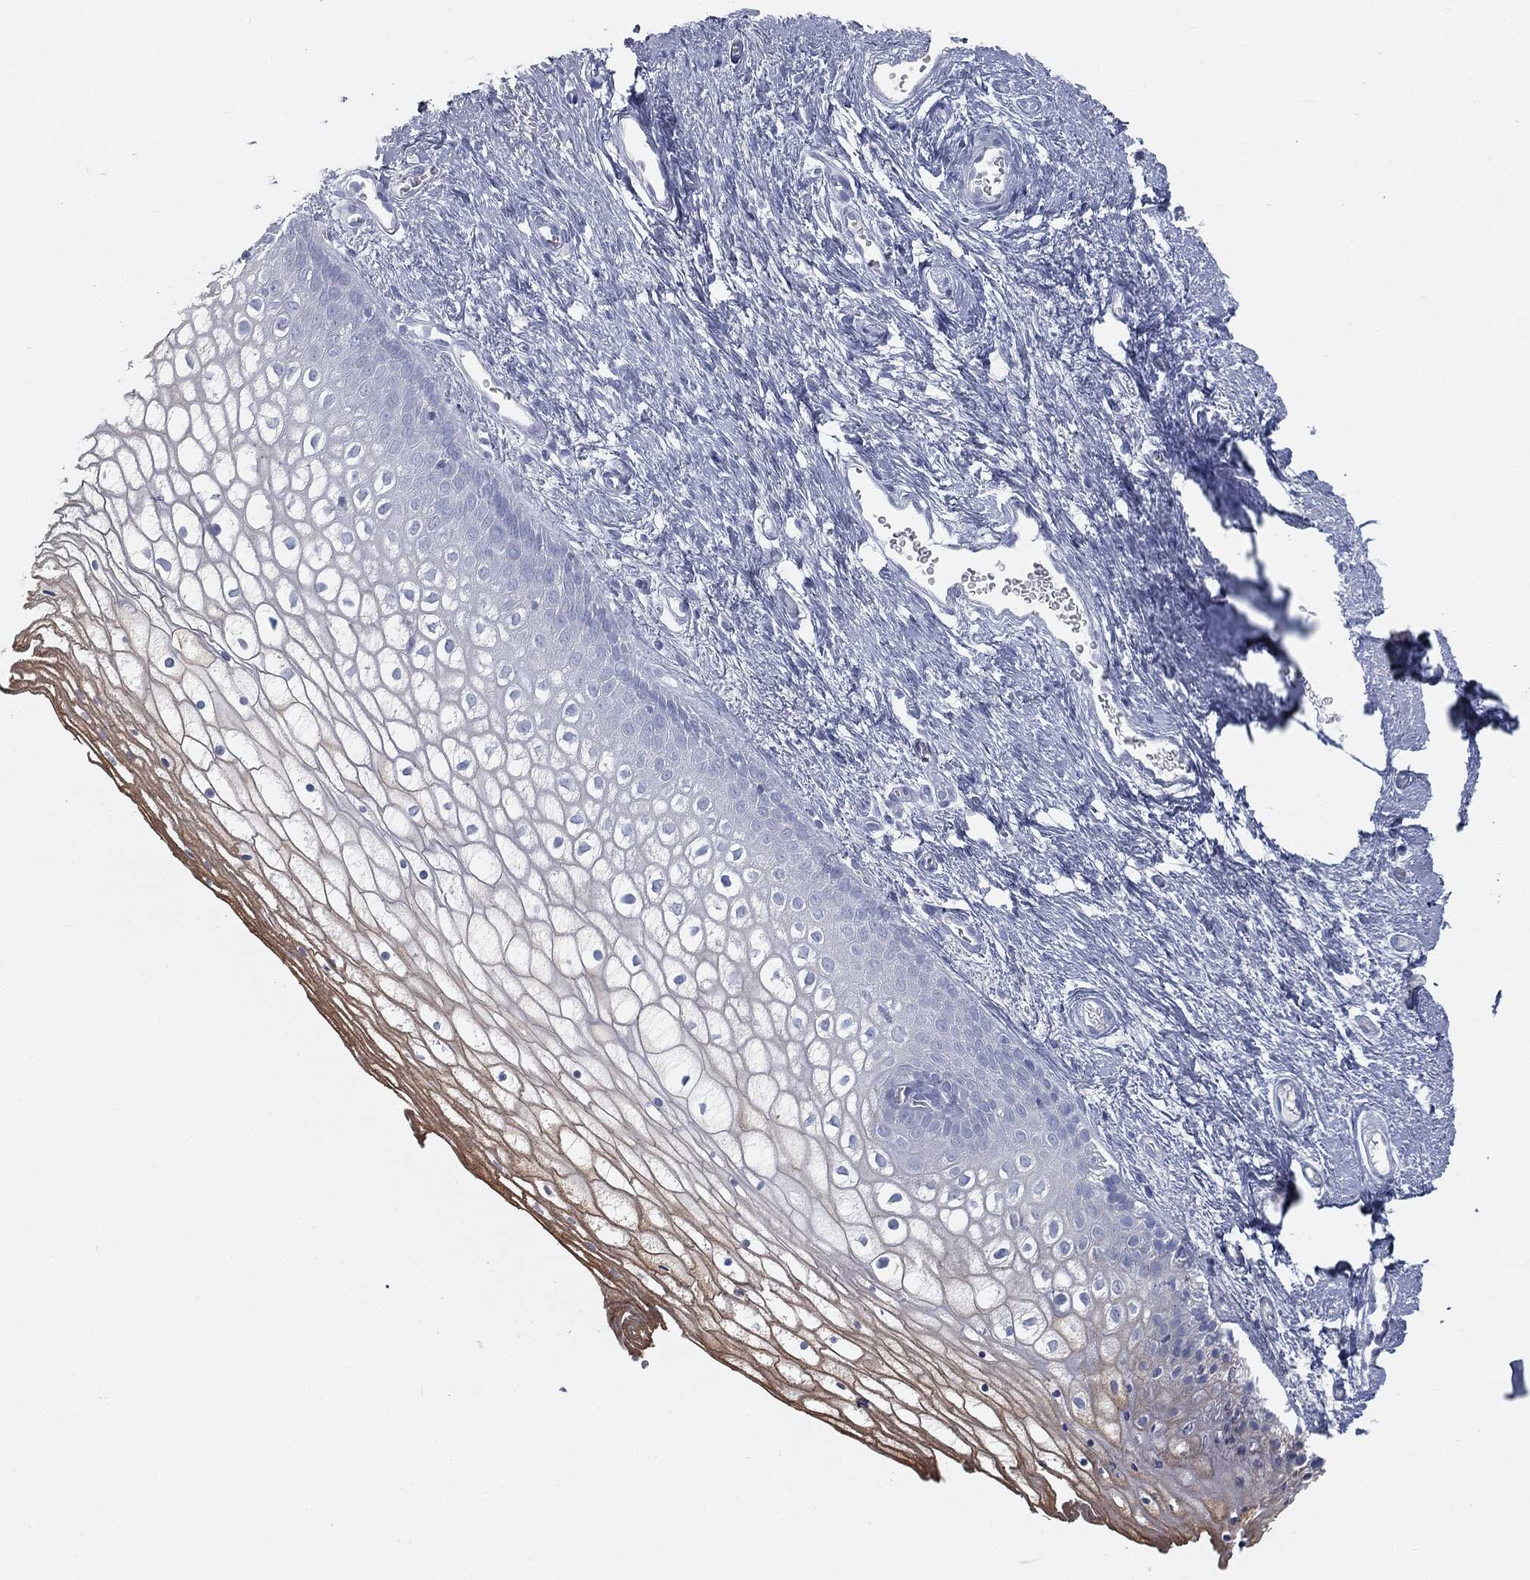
{"staining": {"intensity": "strong", "quantity": "<25%", "location": "cytoplasmic/membranous"}, "tissue": "vagina", "cell_type": "Squamous epithelial cells", "image_type": "normal", "snomed": [{"axis": "morphology", "description": "Normal tissue, NOS"}, {"axis": "topography", "description": "Vagina"}], "caption": "Strong cytoplasmic/membranous staining for a protein is identified in about <25% of squamous epithelial cells of normal vagina using immunohistochemistry.", "gene": "CAV3", "patient": {"sex": "female", "age": 32}}